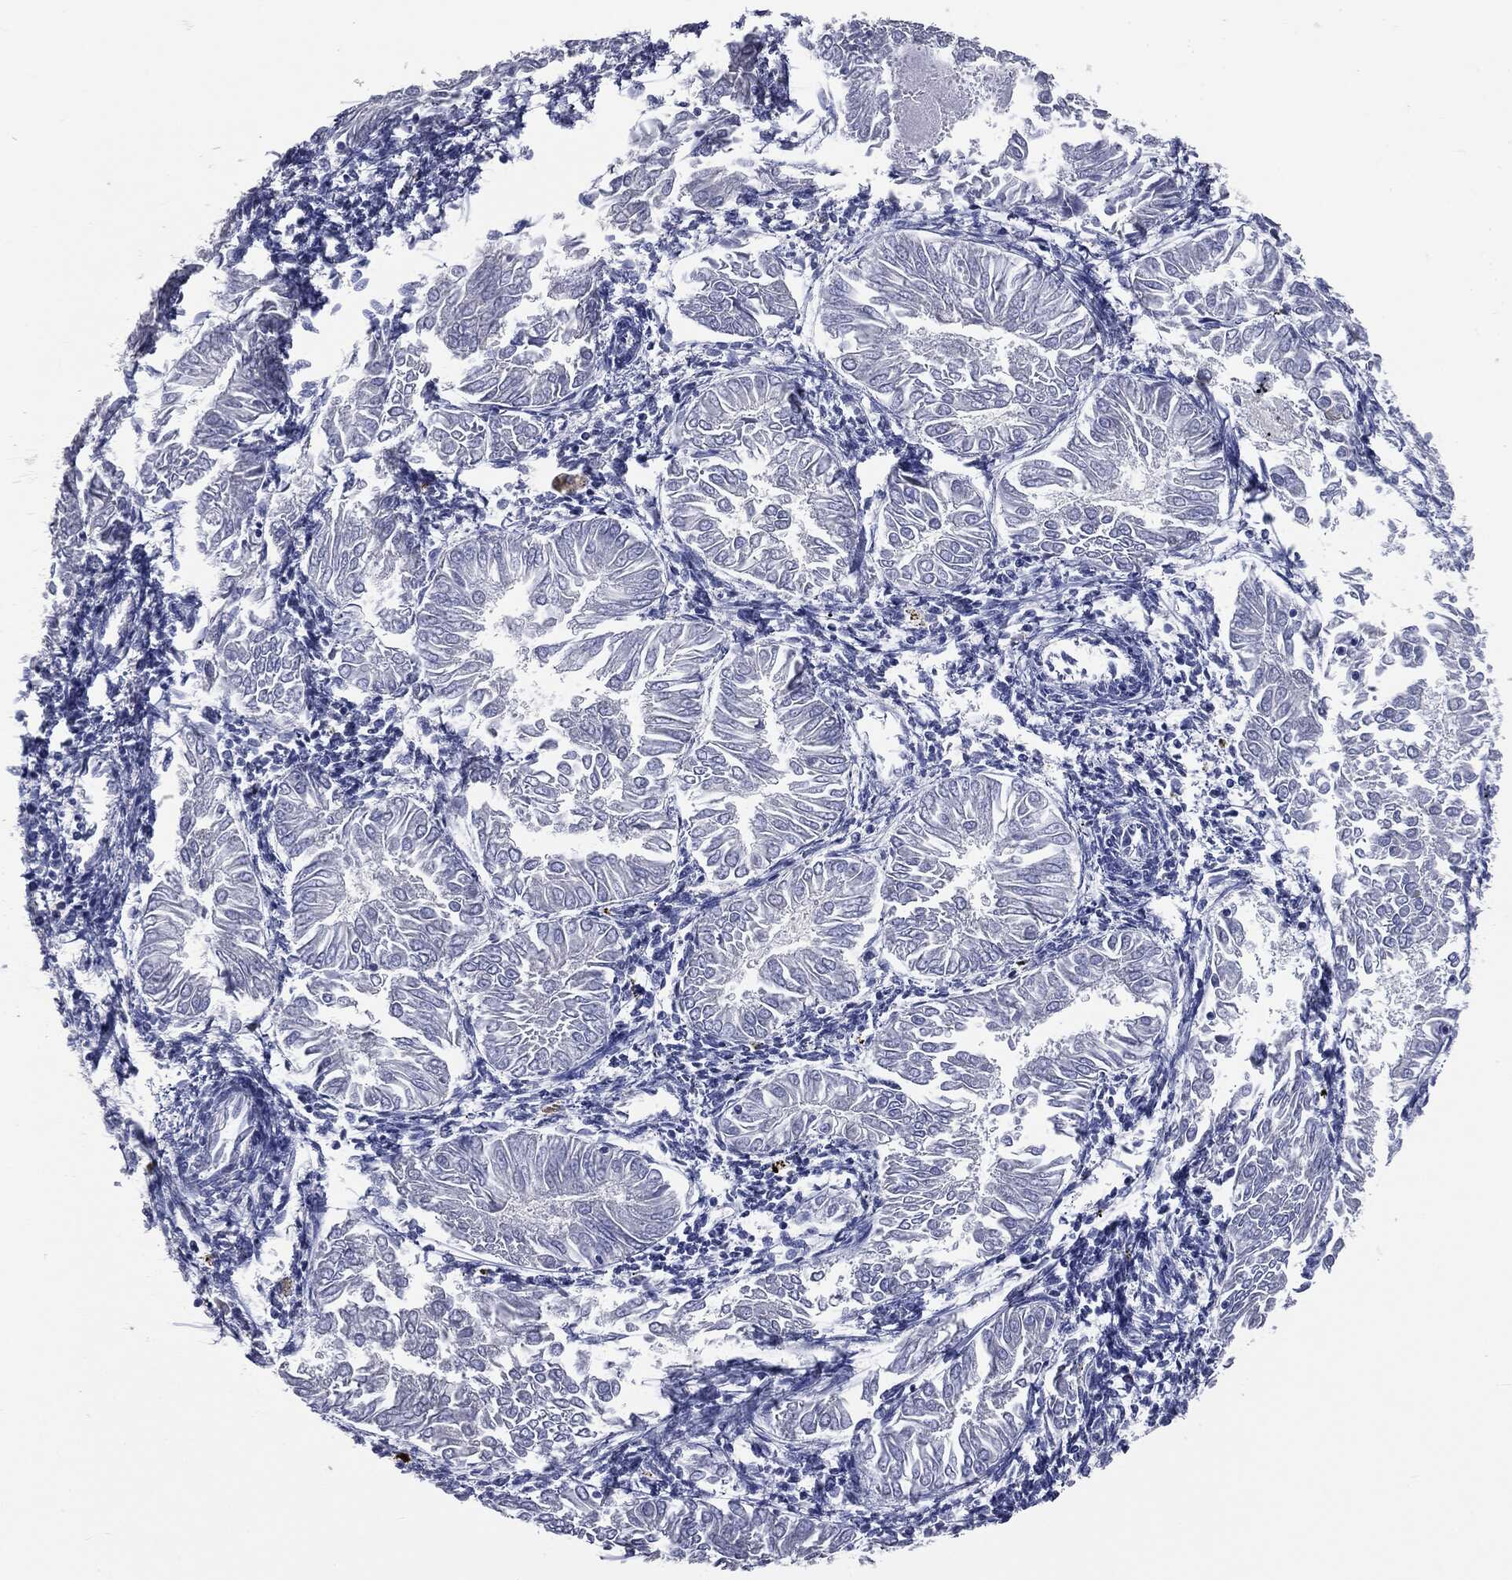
{"staining": {"intensity": "negative", "quantity": "none", "location": "none"}, "tissue": "endometrial cancer", "cell_type": "Tumor cells", "image_type": "cancer", "snomed": [{"axis": "morphology", "description": "Adenocarcinoma, NOS"}, {"axis": "topography", "description": "Endometrium"}], "caption": "Micrograph shows no protein expression in tumor cells of endometrial adenocarcinoma tissue.", "gene": "PTGS2", "patient": {"sex": "female", "age": 53}}